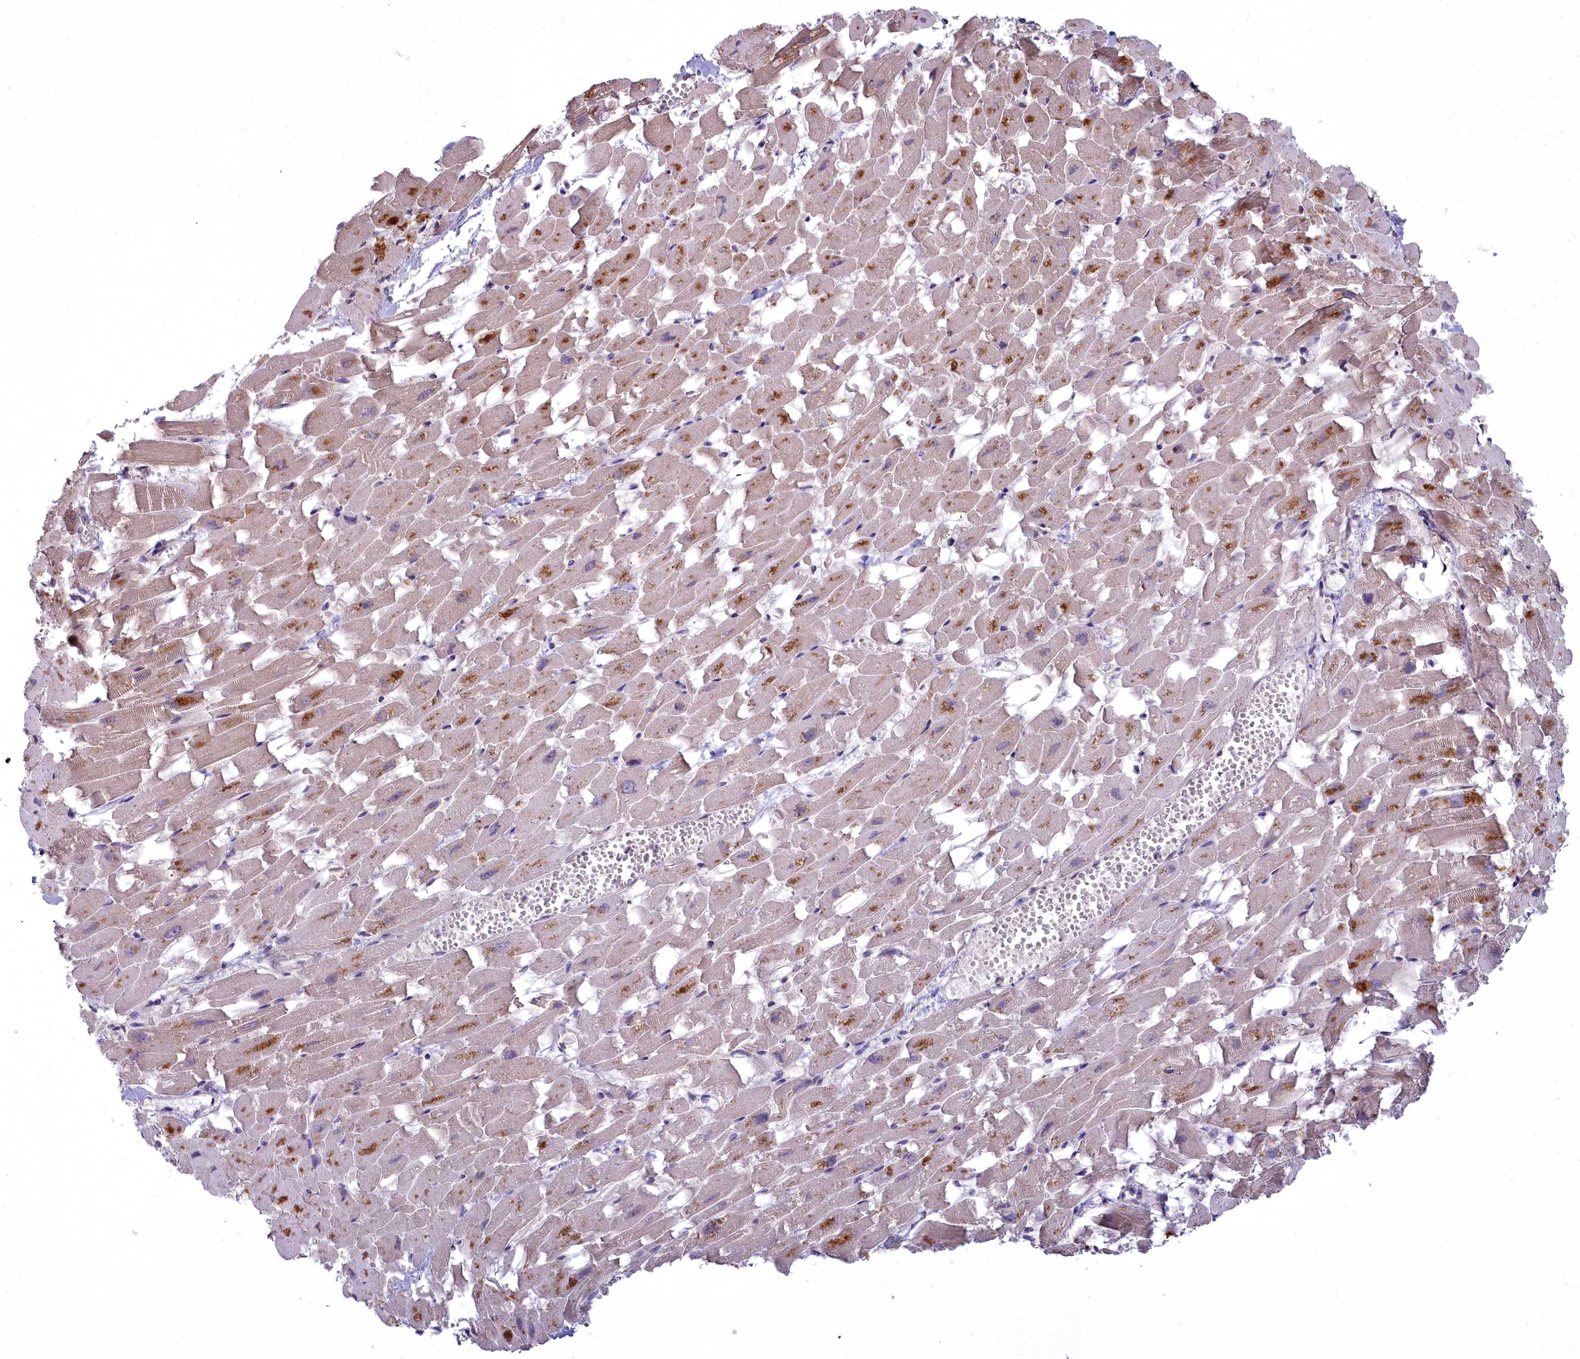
{"staining": {"intensity": "moderate", "quantity": ">75%", "location": "cytoplasmic/membranous"}, "tissue": "heart muscle", "cell_type": "Cardiomyocytes", "image_type": "normal", "snomed": [{"axis": "morphology", "description": "Normal tissue, NOS"}, {"axis": "topography", "description": "Heart"}], "caption": "A photomicrograph of human heart muscle stained for a protein demonstrates moderate cytoplasmic/membranous brown staining in cardiomyocytes.", "gene": "MICU2", "patient": {"sex": "female", "age": 64}}